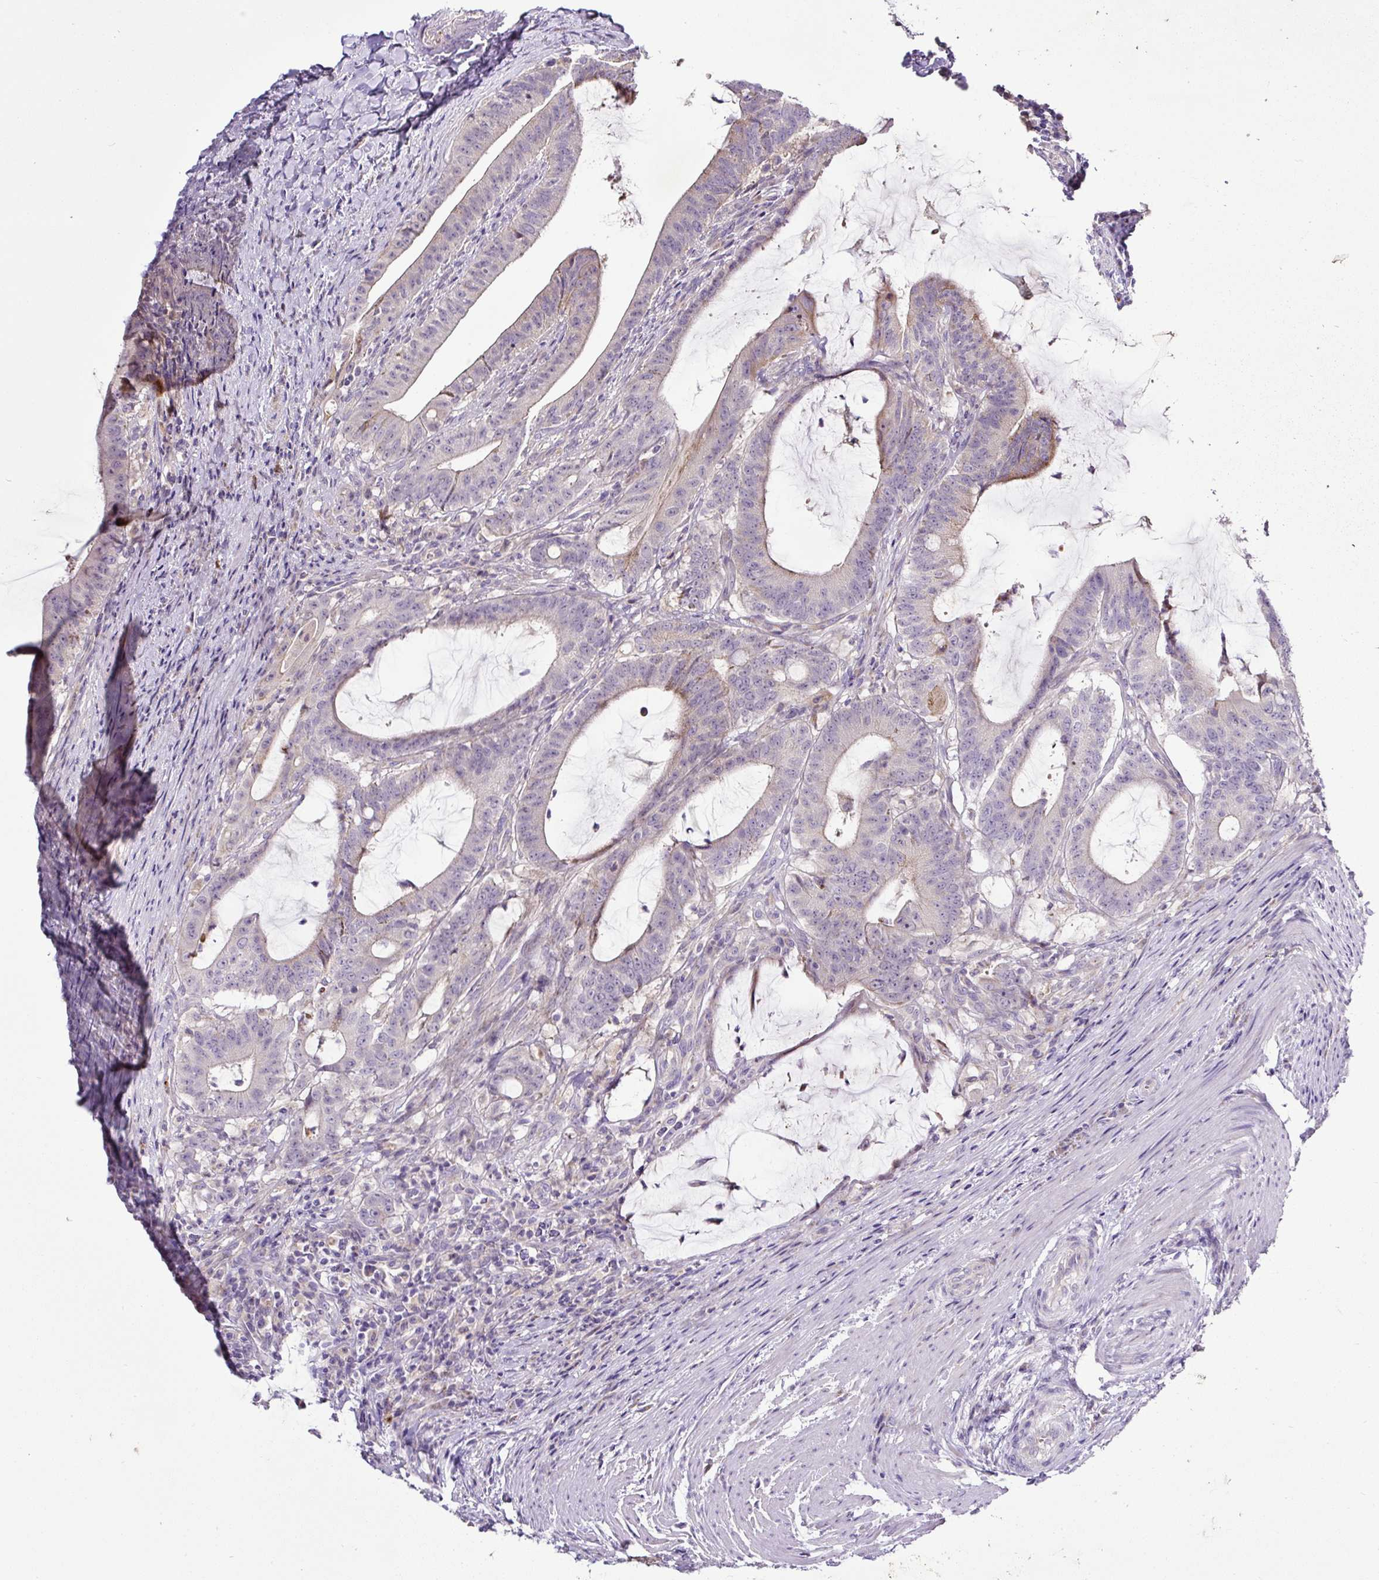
{"staining": {"intensity": "weak", "quantity": "<25%", "location": "cytoplasmic/membranous"}, "tissue": "colorectal cancer", "cell_type": "Tumor cells", "image_type": "cancer", "snomed": [{"axis": "morphology", "description": "Adenocarcinoma, NOS"}, {"axis": "topography", "description": "Colon"}], "caption": "An immunohistochemistry photomicrograph of colorectal cancer is shown. There is no staining in tumor cells of colorectal cancer. (DAB immunohistochemistry, high magnification).", "gene": "HPS4", "patient": {"sex": "female", "age": 43}}